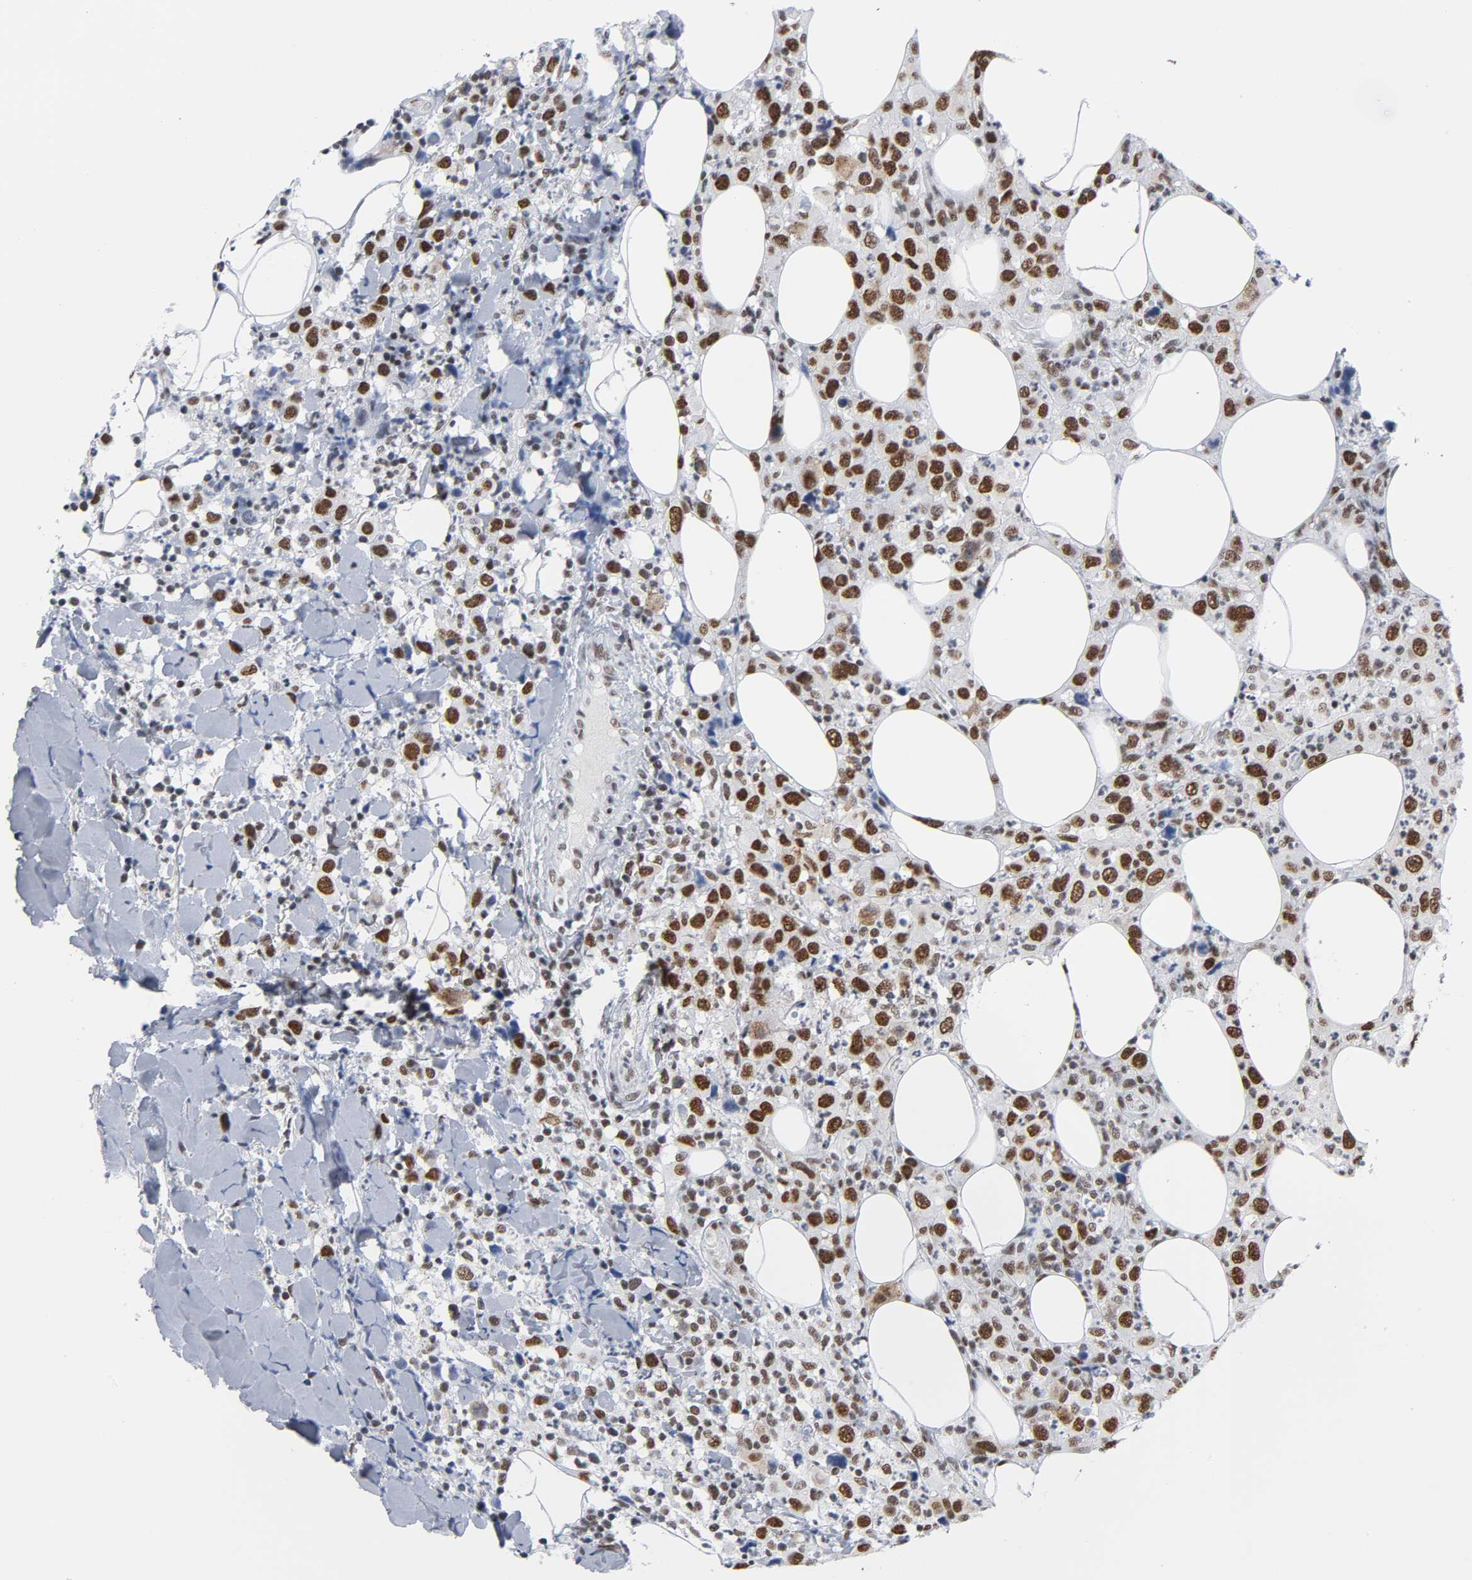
{"staining": {"intensity": "moderate", "quantity": ">75%", "location": "nuclear"}, "tissue": "thyroid cancer", "cell_type": "Tumor cells", "image_type": "cancer", "snomed": [{"axis": "morphology", "description": "Carcinoma, NOS"}, {"axis": "topography", "description": "Thyroid gland"}], "caption": "Human thyroid cancer stained with a brown dye shows moderate nuclear positive expression in approximately >75% of tumor cells.", "gene": "CSTF2", "patient": {"sex": "female", "age": 77}}